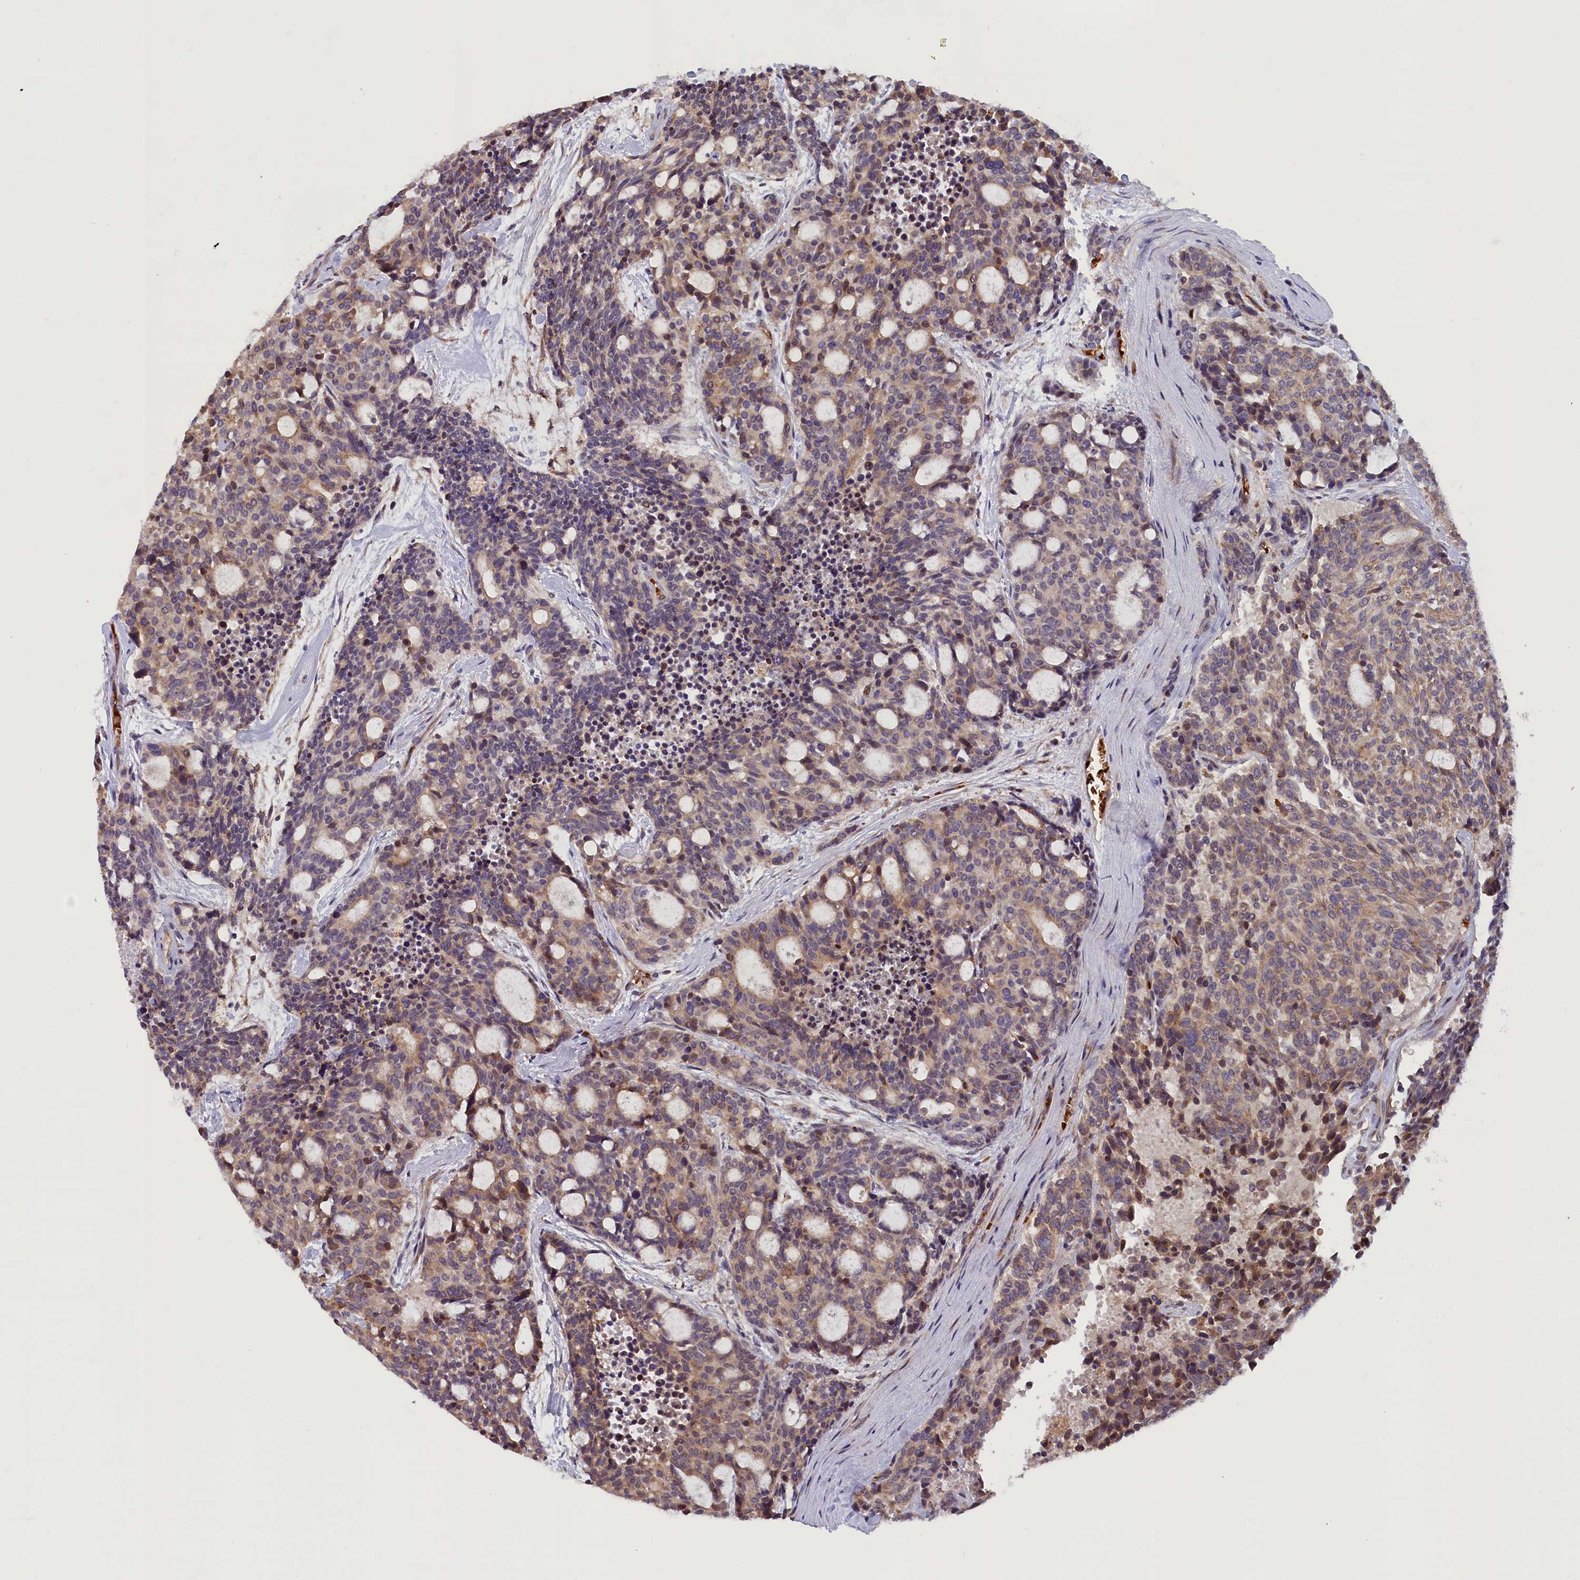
{"staining": {"intensity": "moderate", "quantity": ">75%", "location": "cytoplasmic/membranous"}, "tissue": "carcinoid", "cell_type": "Tumor cells", "image_type": "cancer", "snomed": [{"axis": "morphology", "description": "Carcinoid, malignant, NOS"}, {"axis": "topography", "description": "Pancreas"}], "caption": "About >75% of tumor cells in carcinoid (malignant) exhibit moderate cytoplasmic/membranous protein expression as visualized by brown immunohistochemical staining.", "gene": "CCDC9B", "patient": {"sex": "female", "age": 54}}